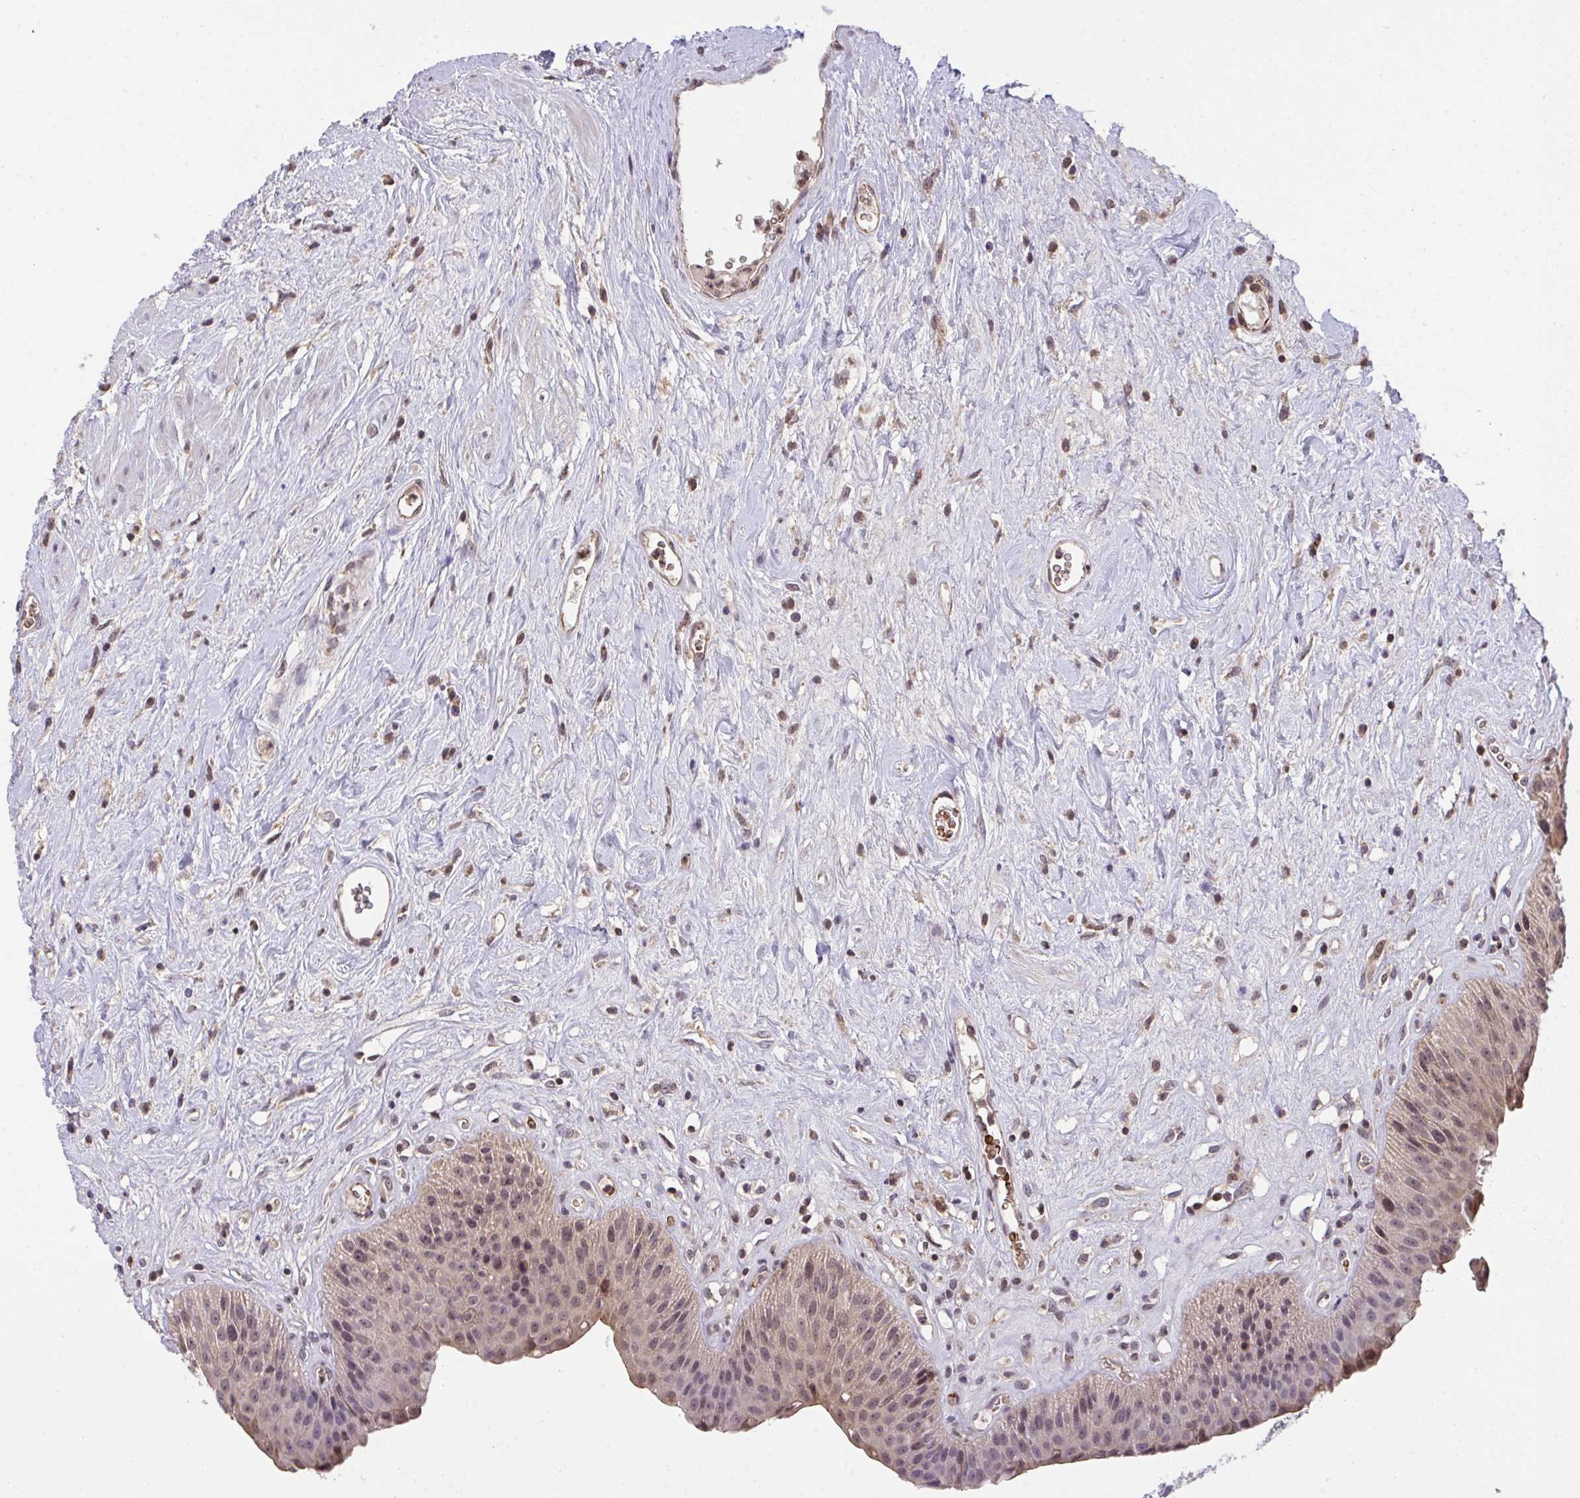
{"staining": {"intensity": "weak", "quantity": "25%-75%", "location": "cytoplasmic/membranous,nuclear"}, "tissue": "urinary bladder", "cell_type": "Urothelial cells", "image_type": "normal", "snomed": [{"axis": "morphology", "description": "Normal tissue, NOS"}, {"axis": "topography", "description": "Urinary bladder"}], "caption": "Human urinary bladder stained with a brown dye shows weak cytoplasmic/membranous,nuclear positive expression in approximately 25%-75% of urothelial cells.", "gene": "PPP1CA", "patient": {"sex": "female", "age": 56}}